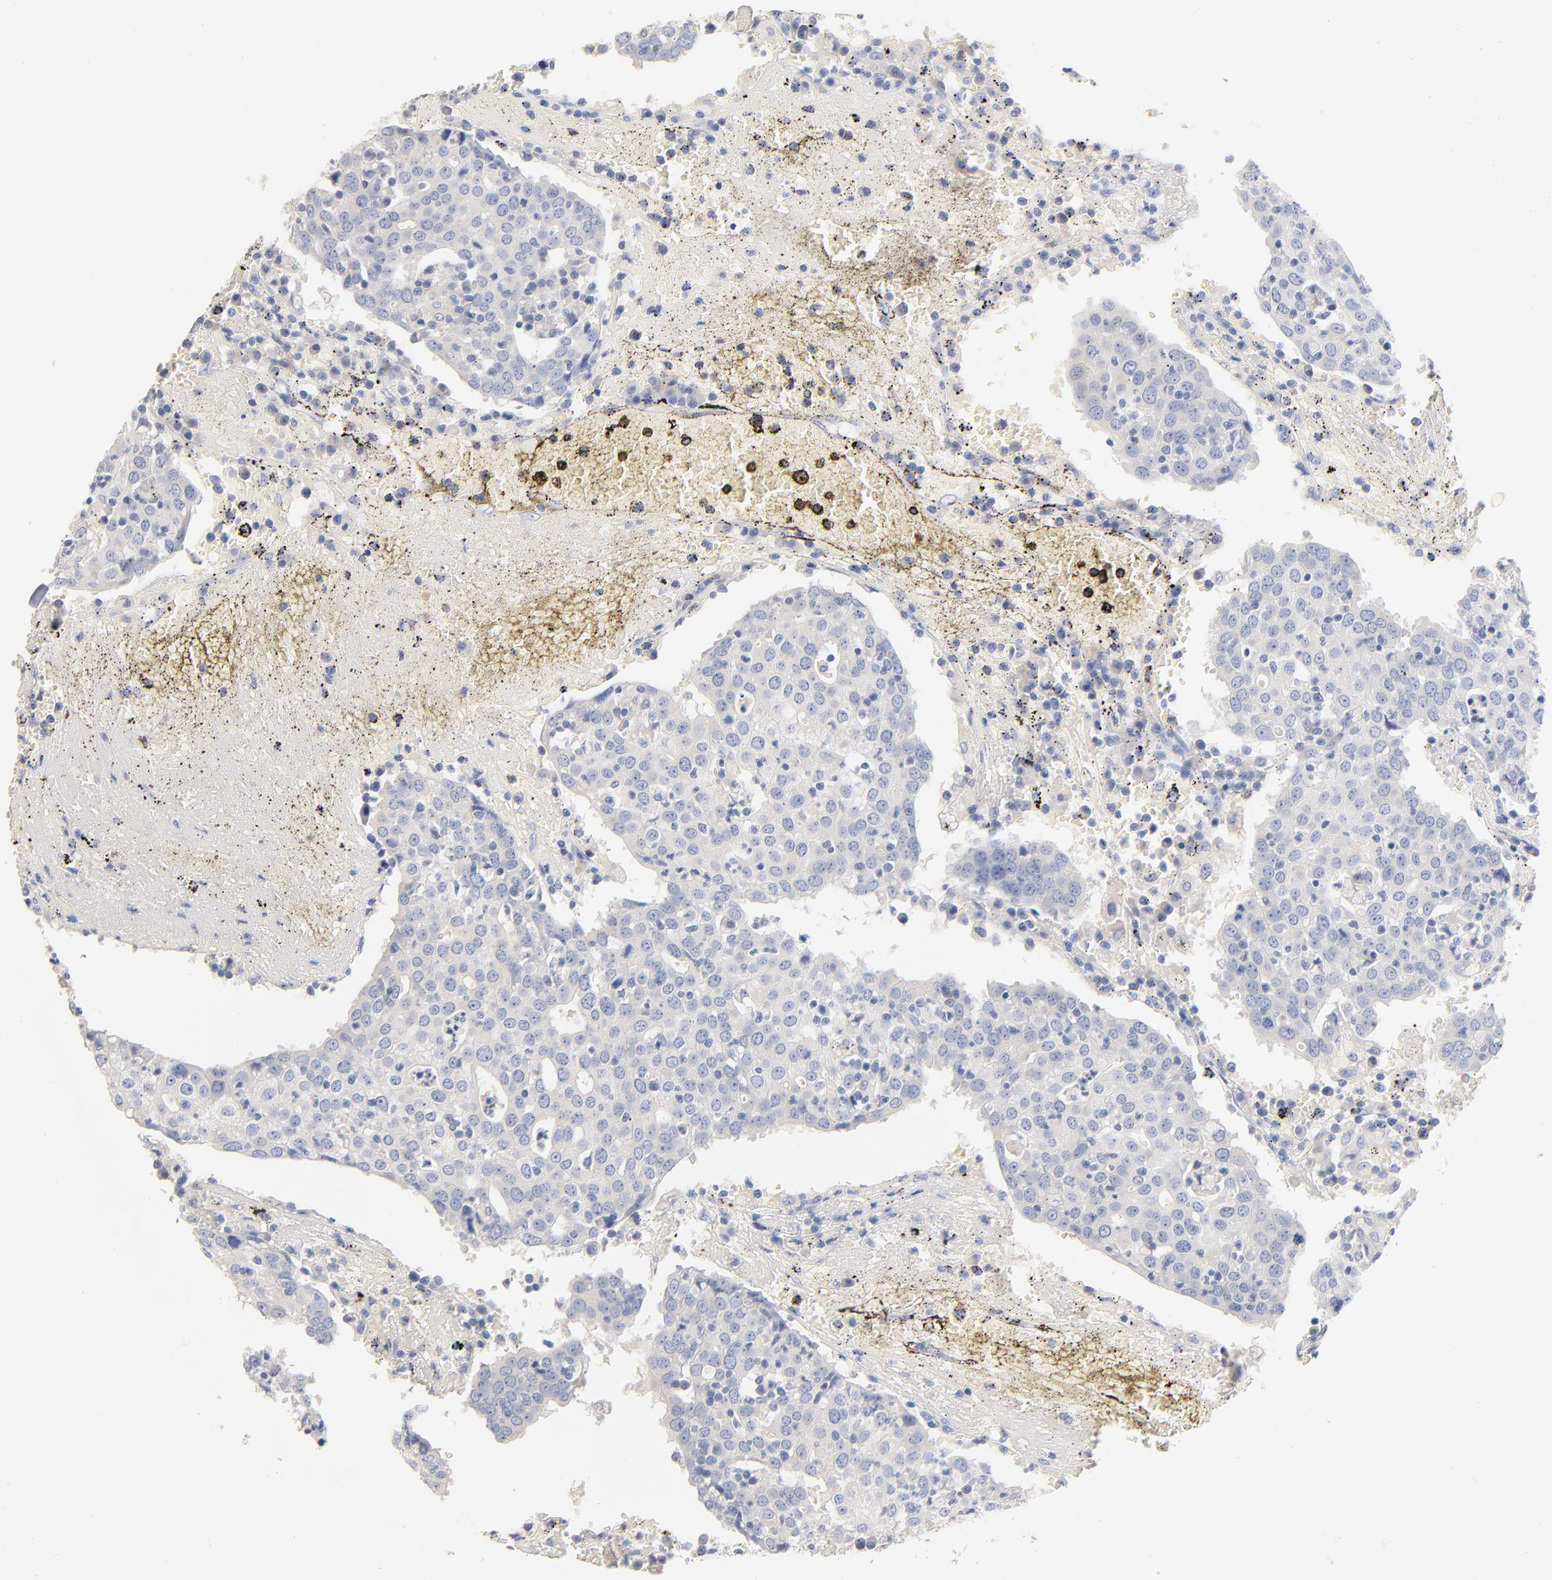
{"staining": {"intensity": "negative", "quantity": "none", "location": "none"}, "tissue": "head and neck cancer", "cell_type": "Tumor cells", "image_type": "cancer", "snomed": [{"axis": "morphology", "description": "Adenocarcinoma, NOS"}, {"axis": "topography", "description": "Salivary gland"}, {"axis": "topography", "description": "Head-Neck"}], "caption": "An image of adenocarcinoma (head and neck) stained for a protein demonstrates no brown staining in tumor cells.", "gene": "CPS1", "patient": {"sex": "female", "age": 65}}